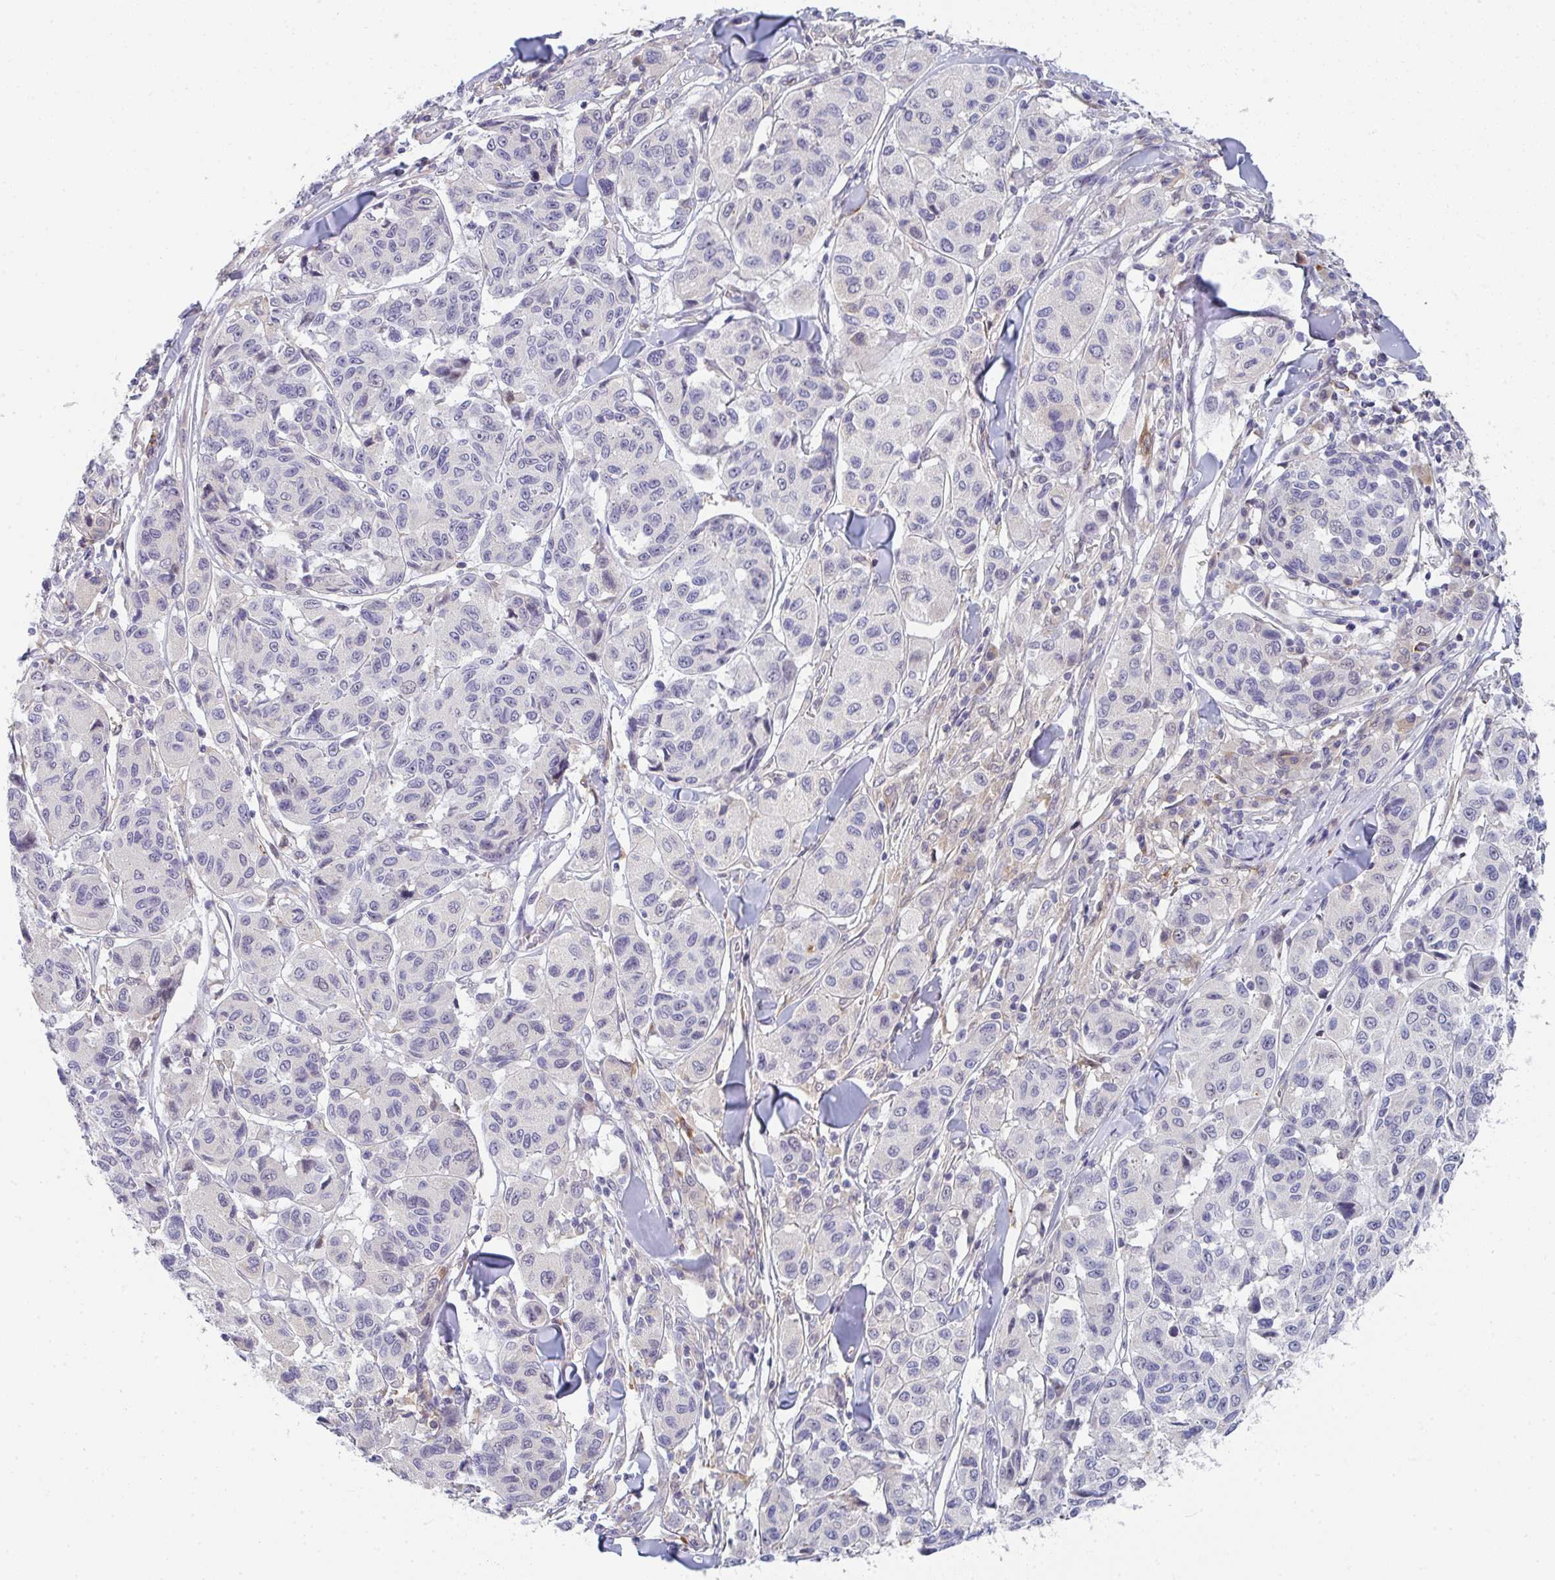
{"staining": {"intensity": "negative", "quantity": "none", "location": "none"}, "tissue": "melanoma", "cell_type": "Tumor cells", "image_type": "cancer", "snomed": [{"axis": "morphology", "description": "Malignant melanoma, NOS"}, {"axis": "topography", "description": "Skin"}], "caption": "Immunohistochemistry micrograph of neoplastic tissue: human melanoma stained with DAB (3,3'-diaminobenzidine) demonstrates no significant protein staining in tumor cells. (Immunohistochemistry, brightfield microscopy, high magnification).", "gene": "KLHL33", "patient": {"sex": "female", "age": 66}}